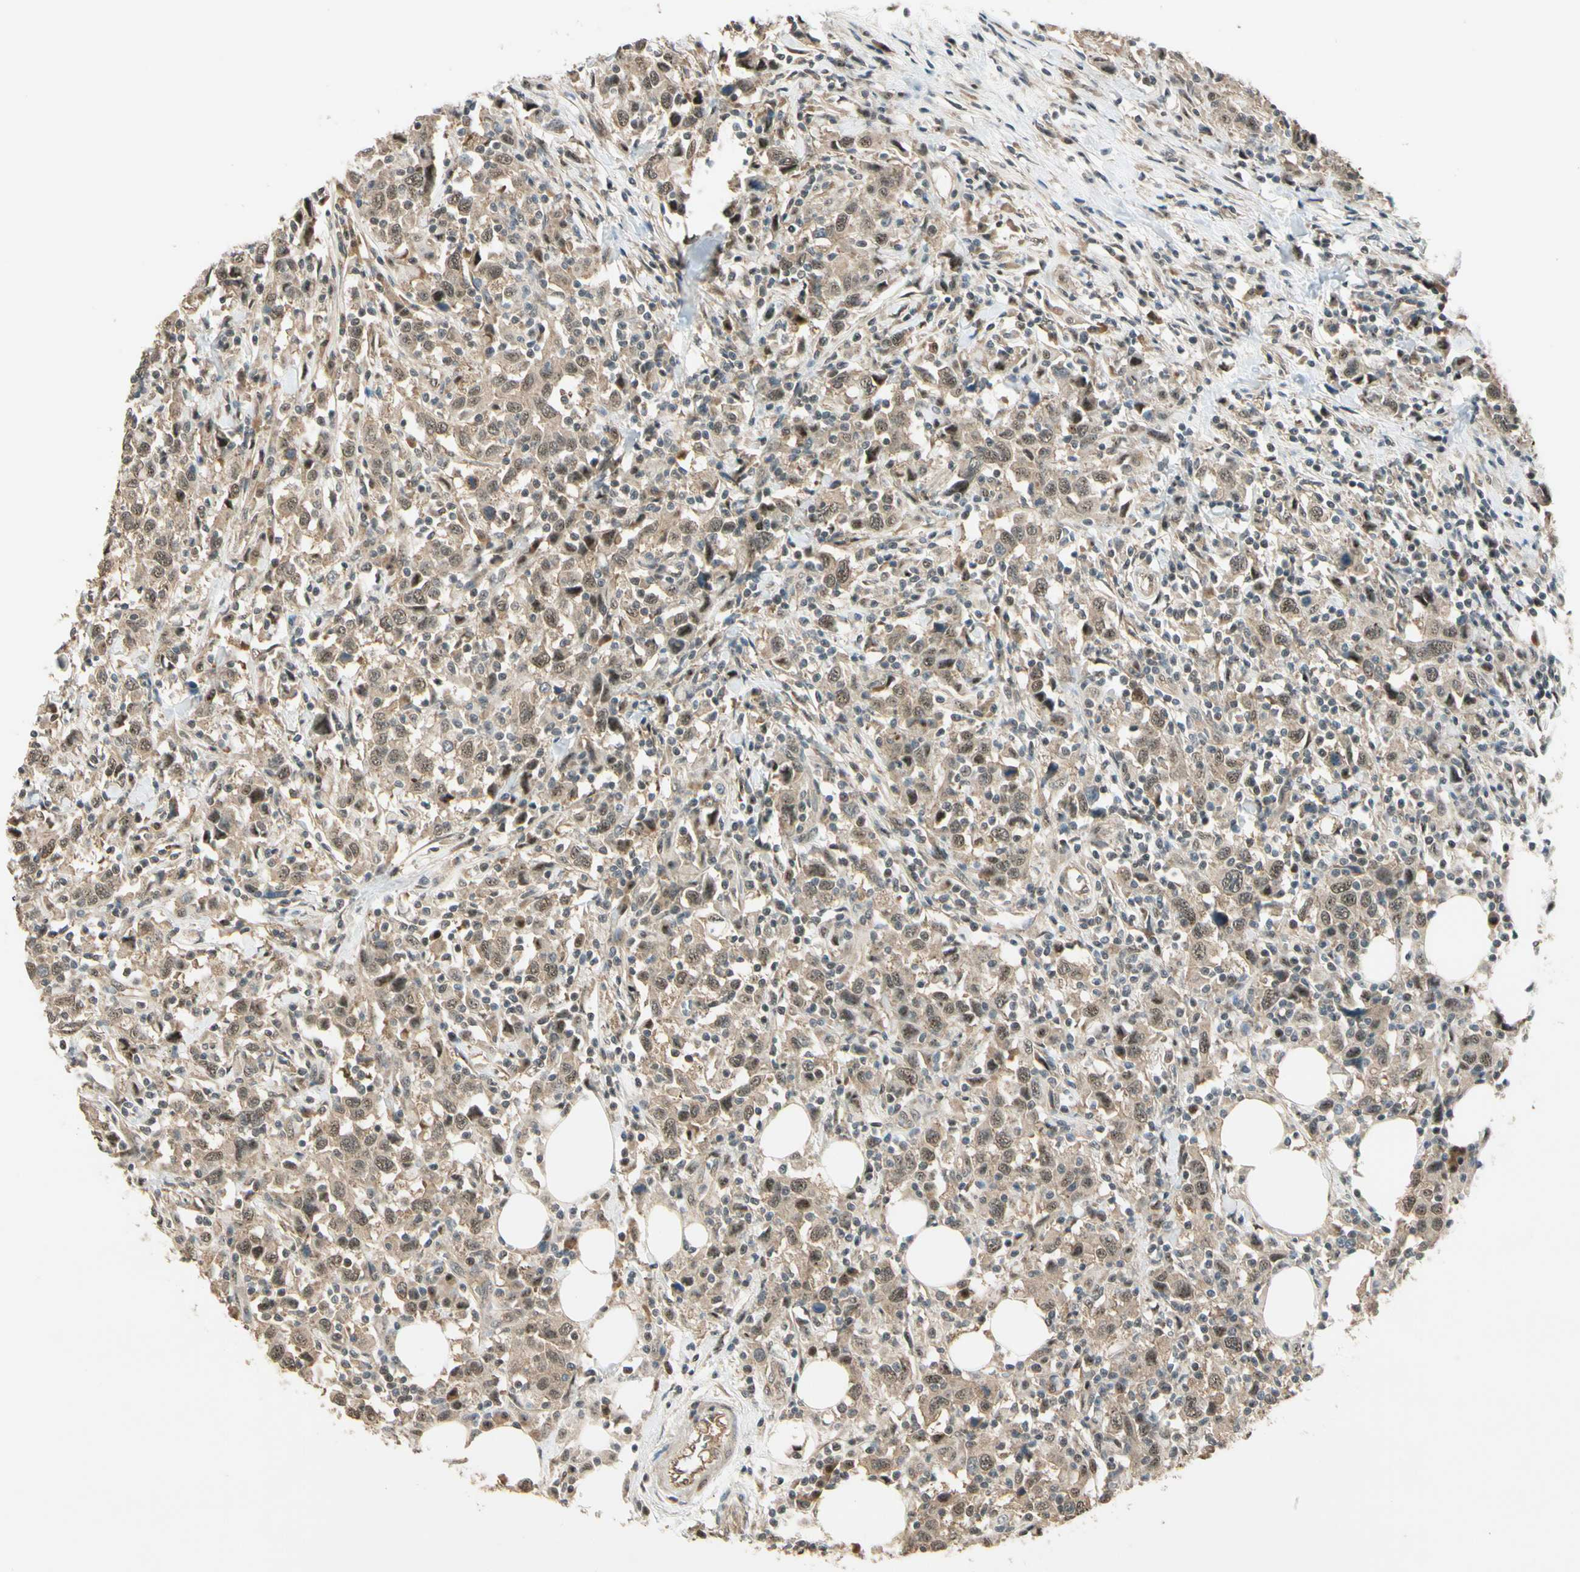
{"staining": {"intensity": "moderate", "quantity": "25%-75%", "location": "cytoplasmic/membranous,nuclear"}, "tissue": "urothelial cancer", "cell_type": "Tumor cells", "image_type": "cancer", "snomed": [{"axis": "morphology", "description": "Urothelial carcinoma, High grade"}, {"axis": "topography", "description": "Urinary bladder"}], "caption": "DAB immunohistochemical staining of human urothelial carcinoma (high-grade) displays moderate cytoplasmic/membranous and nuclear protein expression in approximately 25%-75% of tumor cells. (DAB (3,3'-diaminobenzidine) IHC, brown staining for protein, blue staining for nuclei).", "gene": "MCPH1", "patient": {"sex": "male", "age": 61}}